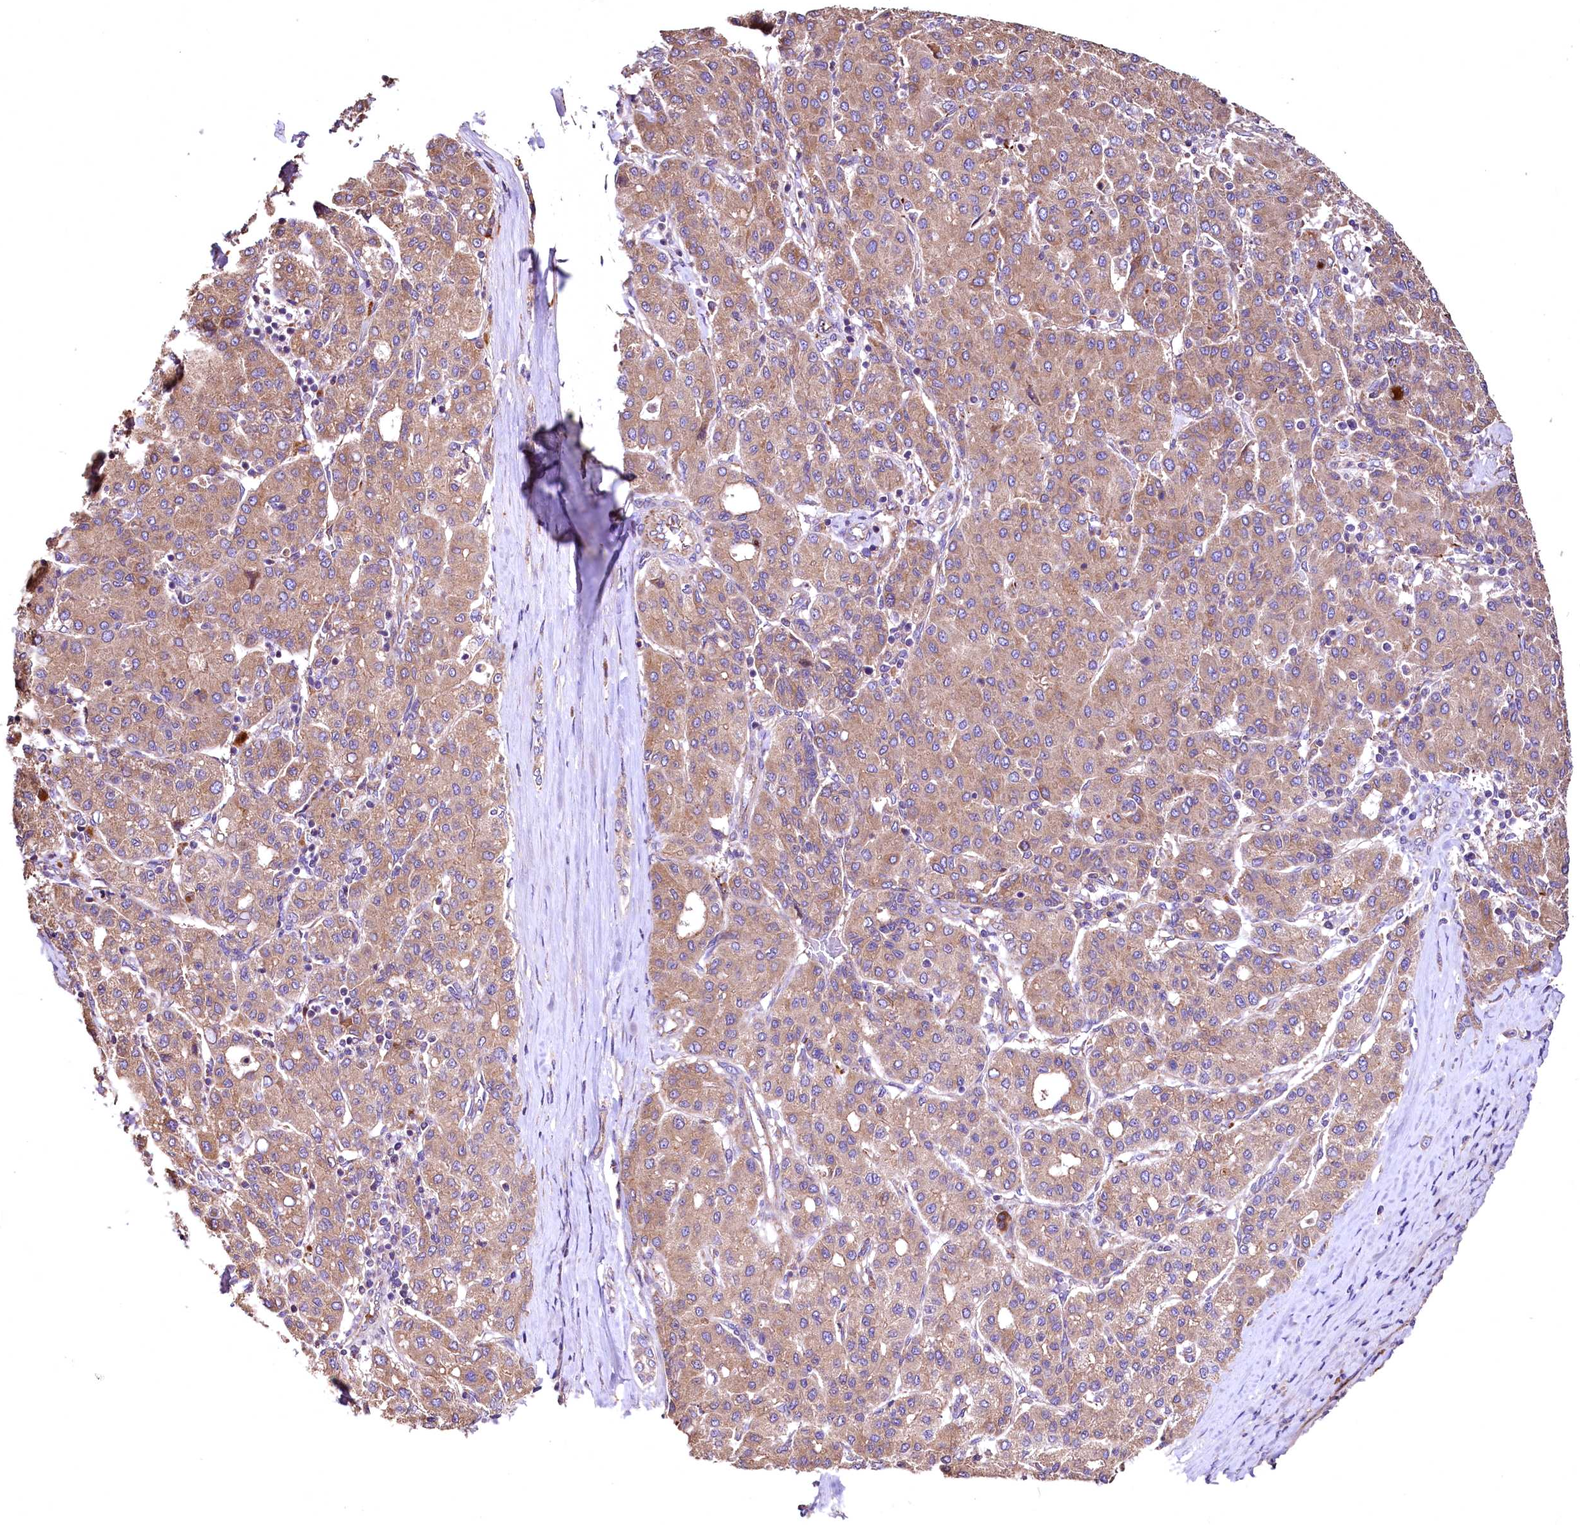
{"staining": {"intensity": "moderate", "quantity": ">75%", "location": "cytoplasmic/membranous"}, "tissue": "liver cancer", "cell_type": "Tumor cells", "image_type": "cancer", "snomed": [{"axis": "morphology", "description": "Carcinoma, Hepatocellular, NOS"}, {"axis": "topography", "description": "Liver"}], "caption": "This micrograph displays immunohistochemistry staining of human hepatocellular carcinoma (liver), with medium moderate cytoplasmic/membranous positivity in about >75% of tumor cells.", "gene": "RASSF1", "patient": {"sex": "male", "age": 65}}